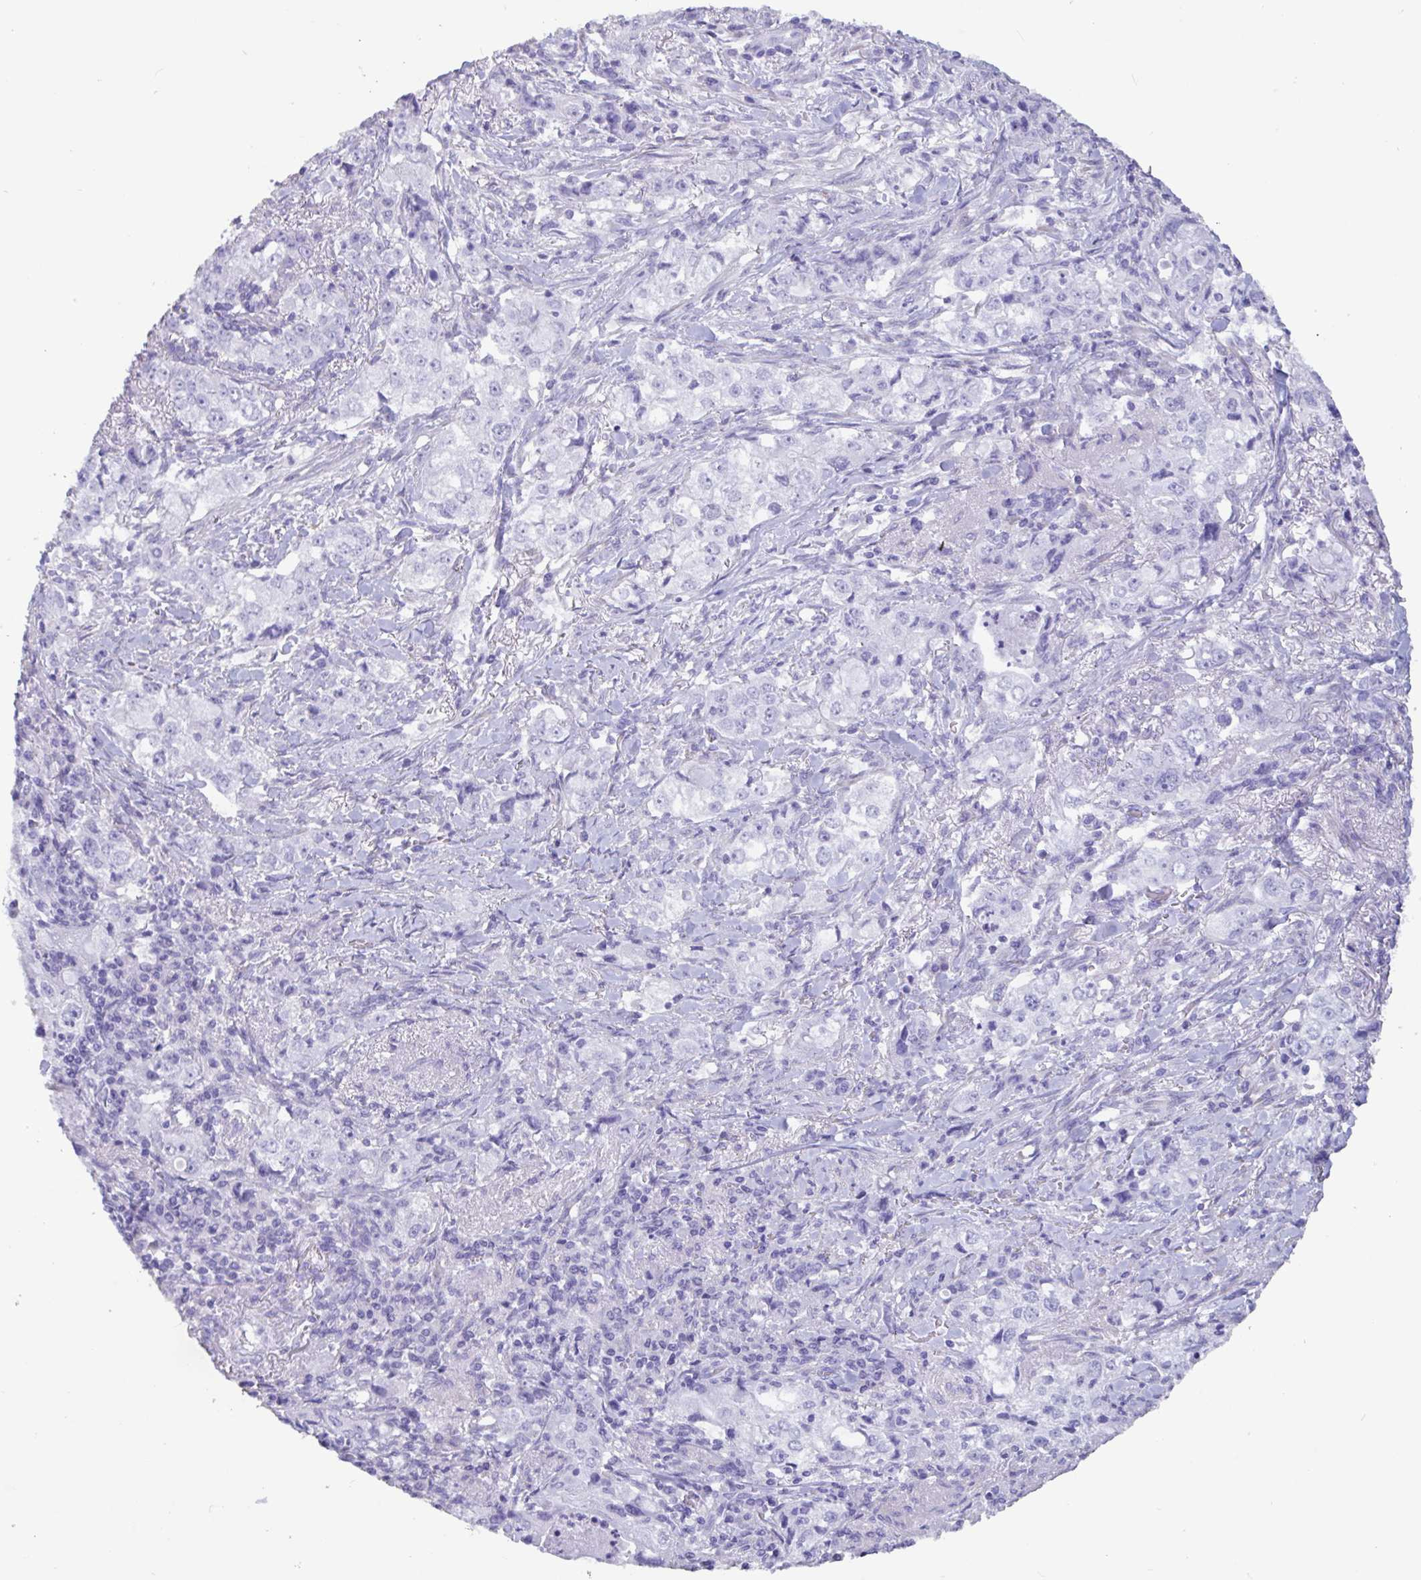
{"staining": {"intensity": "negative", "quantity": "none", "location": "none"}, "tissue": "stomach cancer", "cell_type": "Tumor cells", "image_type": "cancer", "snomed": [{"axis": "morphology", "description": "Adenocarcinoma, NOS"}, {"axis": "topography", "description": "Stomach, upper"}], "caption": "Immunohistochemistry of human stomach adenocarcinoma exhibits no expression in tumor cells.", "gene": "TNNC1", "patient": {"sex": "male", "age": 75}}